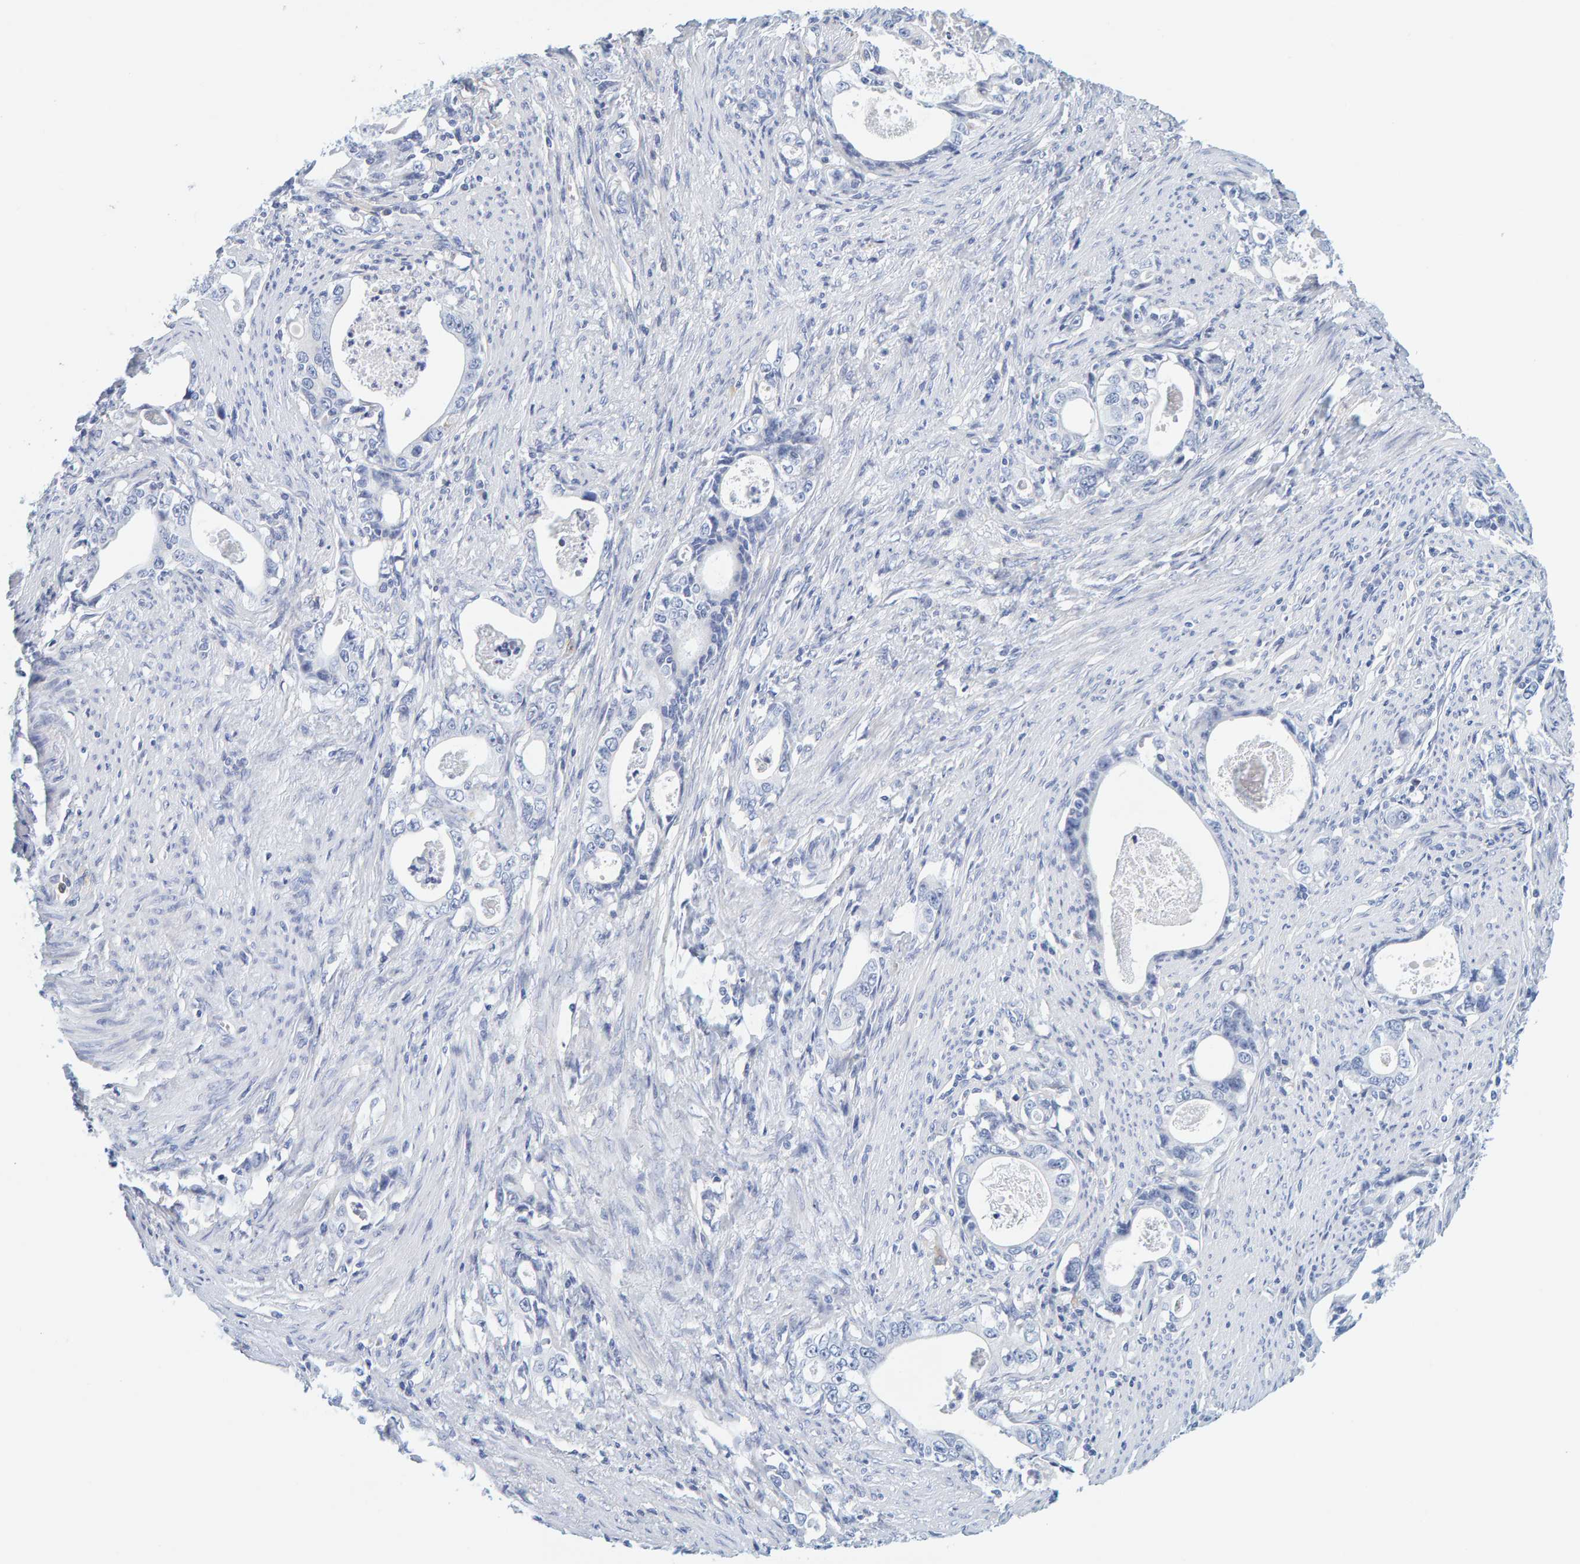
{"staining": {"intensity": "negative", "quantity": "none", "location": "none"}, "tissue": "stomach cancer", "cell_type": "Tumor cells", "image_type": "cancer", "snomed": [{"axis": "morphology", "description": "Adenocarcinoma, NOS"}, {"axis": "topography", "description": "Stomach, lower"}], "caption": "This image is of stomach adenocarcinoma stained with immunohistochemistry (IHC) to label a protein in brown with the nuclei are counter-stained blue. There is no staining in tumor cells.", "gene": "MOG", "patient": {"sex": "female", "age": 72}}